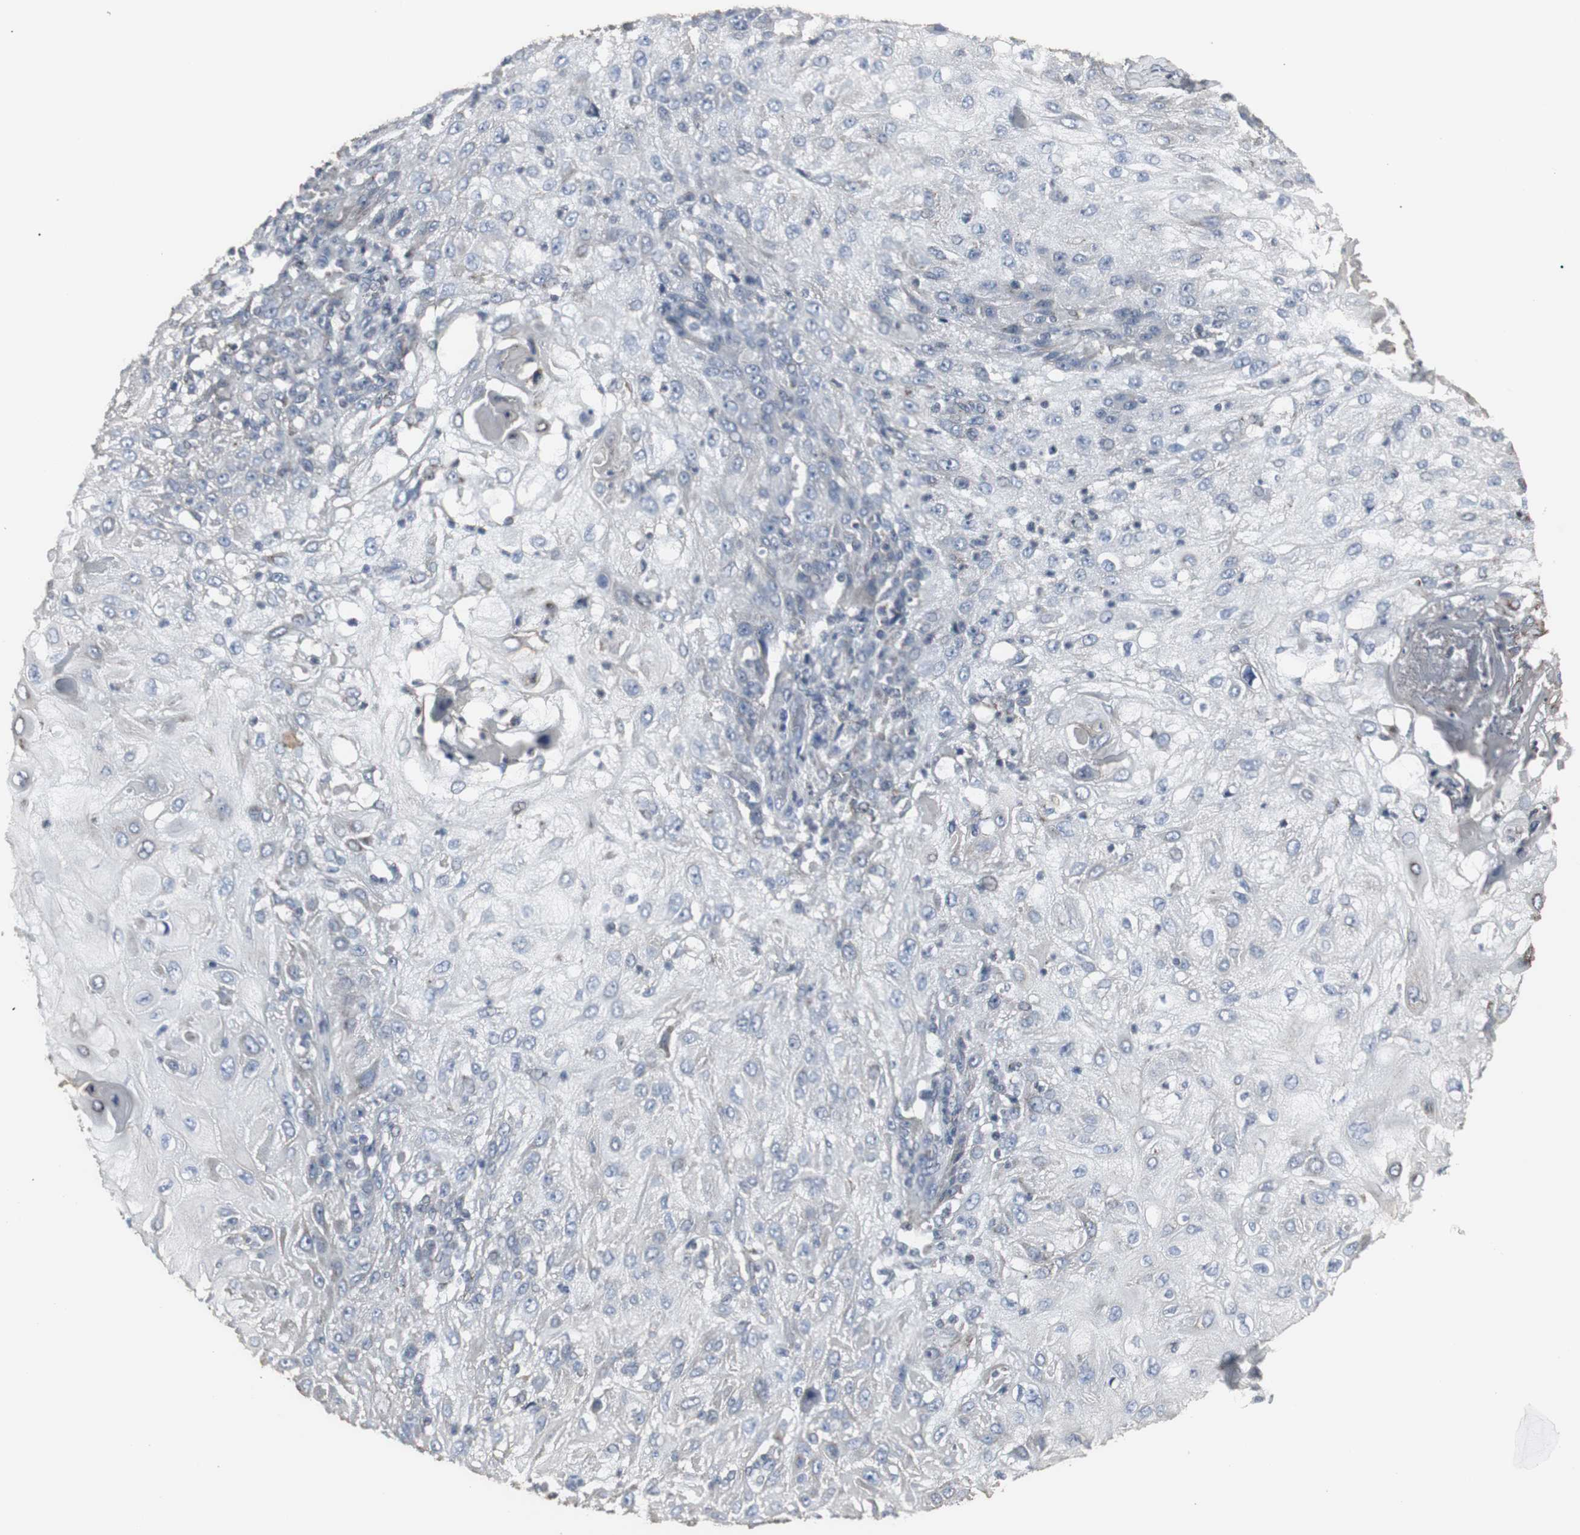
{"staining": {"intensity": "negative", "quantity": "none", "location": "none"}, "tissue": "skin cancer", "cell_type": "Tumor cells", "image_type": "cancer", "snomed": [{"axis": "morphology", "description": "Normal tissue, NOS"}, {"axis": "morphology", "description": "Squamous cell carcinoma, NOS"}, {"axis": "topography", "description": "Skin"}], "caption": "IHC of skin cancer shows no positivity in tumor cells. (DAB IHC, high magnification).", "gene": "ACAA1", "patient": {"sex": "female", "age": 83}}